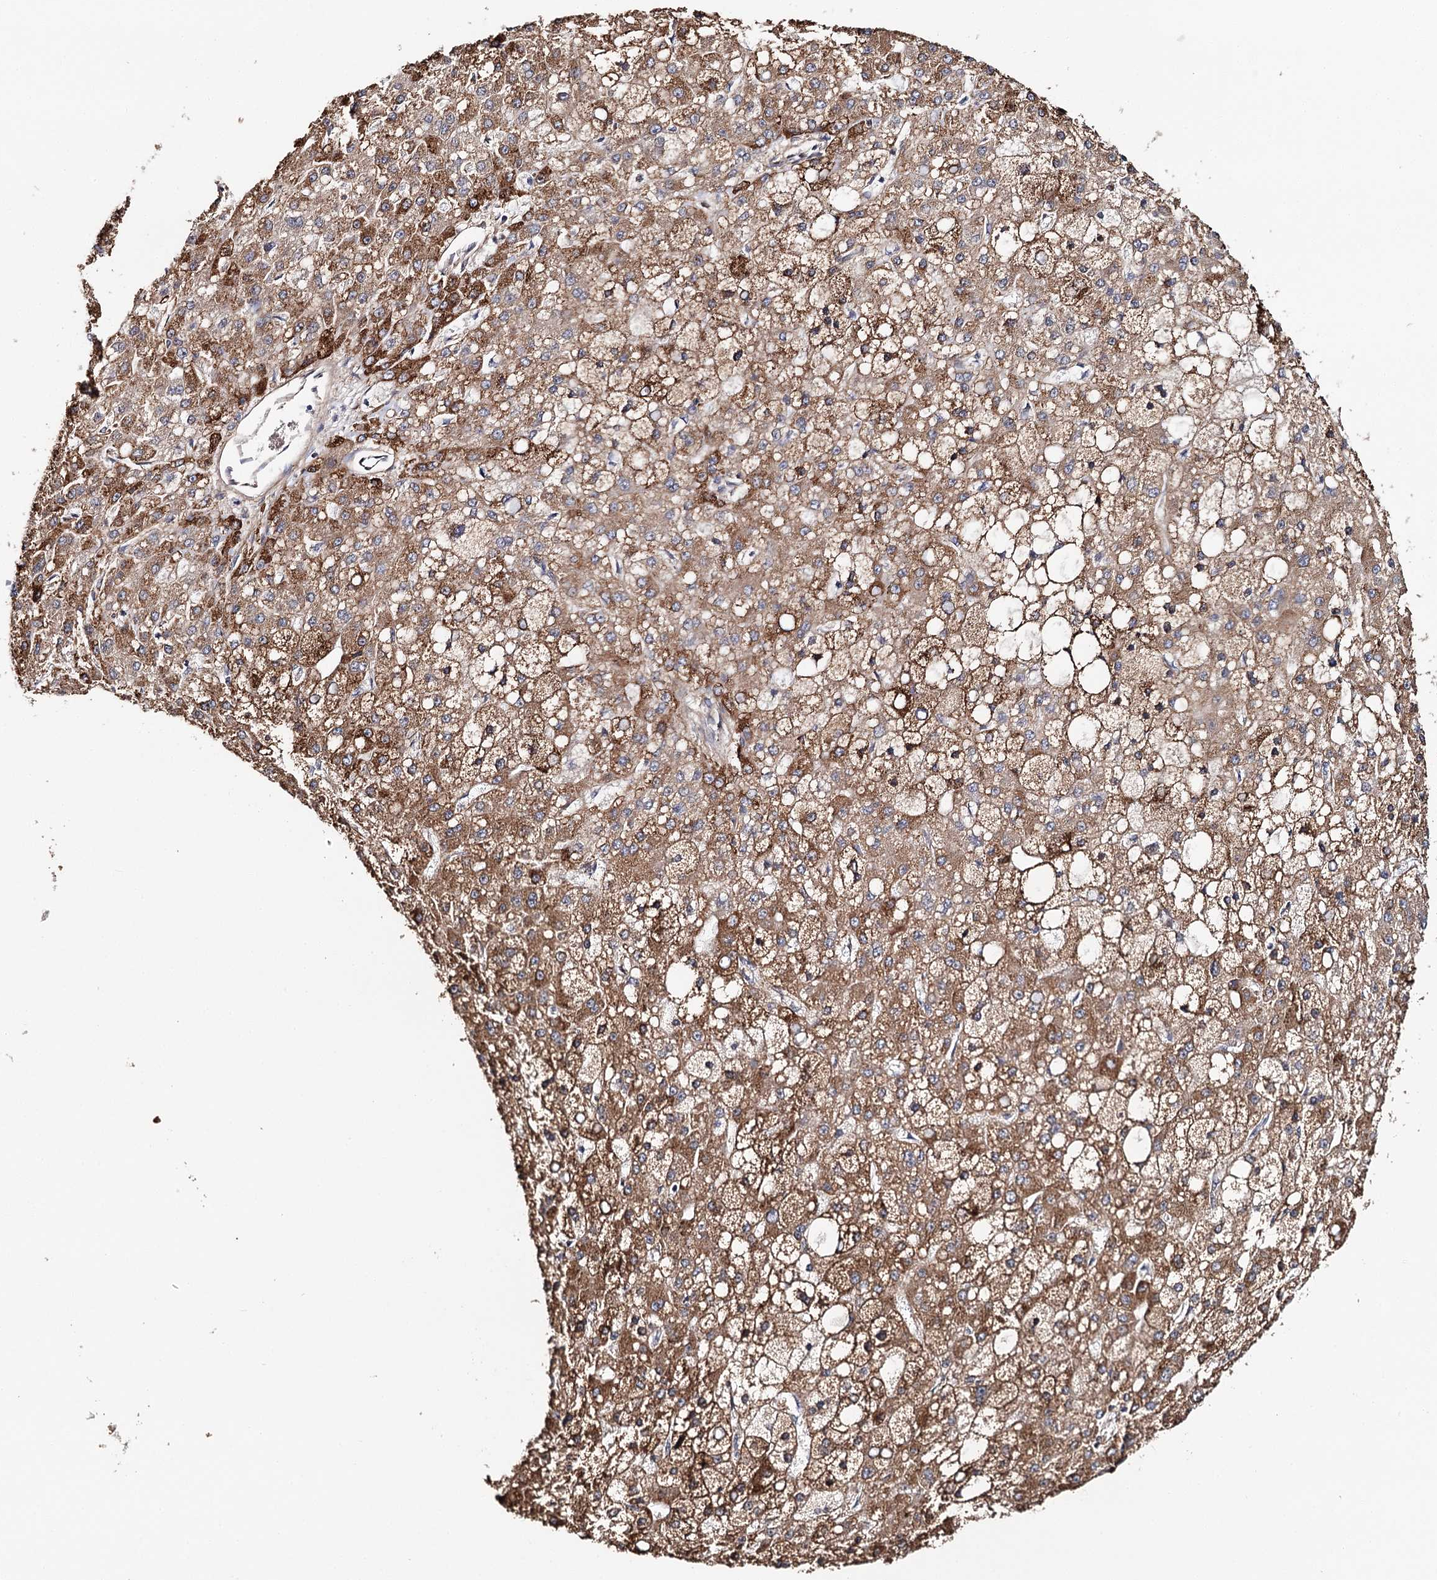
{"staining": {"intensity": "strong", "quantity": ">75%", "location": "cytoplasmic/membranous"}, "tissue": "liver cancer", "cell_type": "Tumor cells", "image_type": "cancer", "snomed": [{"axis": "morphology", "description": "Carcinoma, Hepatocellular, NOS"}, {"axis": "topography", "description": "Liver"}], "caption": "Immunohistochemistry of human liver hepatocellular carcinoma exhibits high levels of strong cytoplasmic/membranous positivity in about >75% of tumor cells. (Stains: DAB (3,3'-diaminobenzidine) in brown, nuclei in blue, Microscopy: brightfield microscopy at high magnification).", "gene": "VEGFA", "patient": {"sex": "male", "age": 67}}